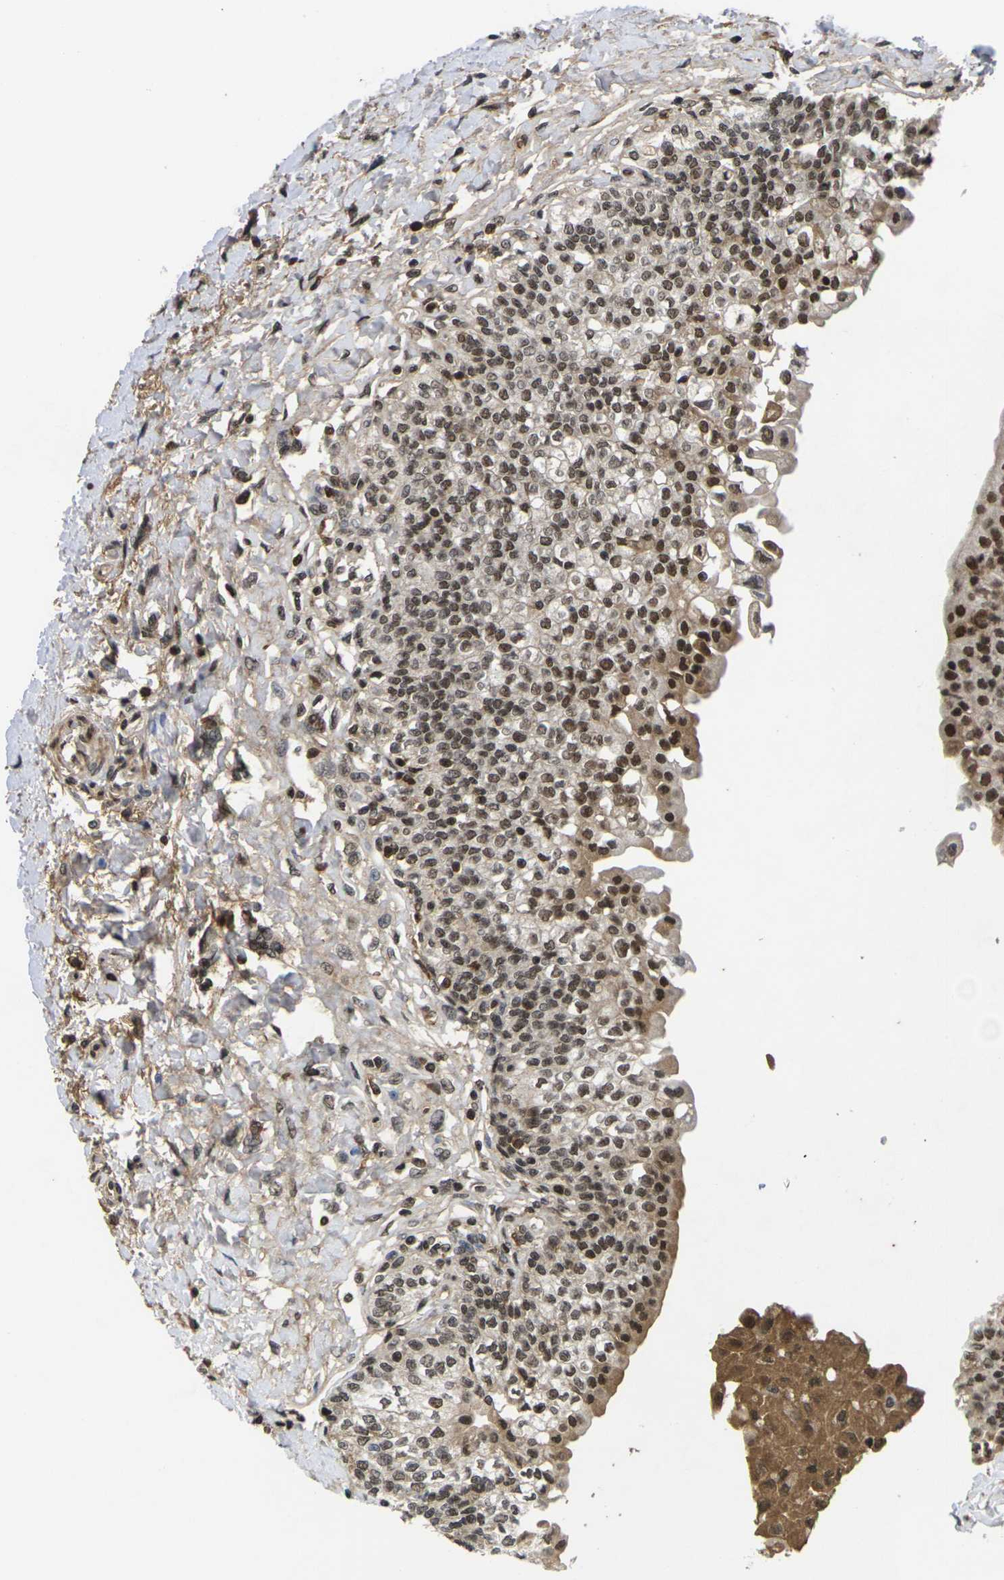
{"staining": {"intensity": "strong", "quantity": ">75%", "location": "nuclear"}, "tissue": "urinary bladder", "cell_type": "Urothelial cells", "image_type": "normal", "snomed": [{"axis": "morphology", "description": "Normal tissue, NOS"}, {"axis": "topography", "description": "Urinary bladder"}], "caption": "Approximately >75% of urothelial cells in unremarkable human urinary bladder display strong nuclear protein positivity as visualized by brown immunohistochemical staining.", "gene": "GTF2E1", "patient": {"sex": "male", "age": 55}}